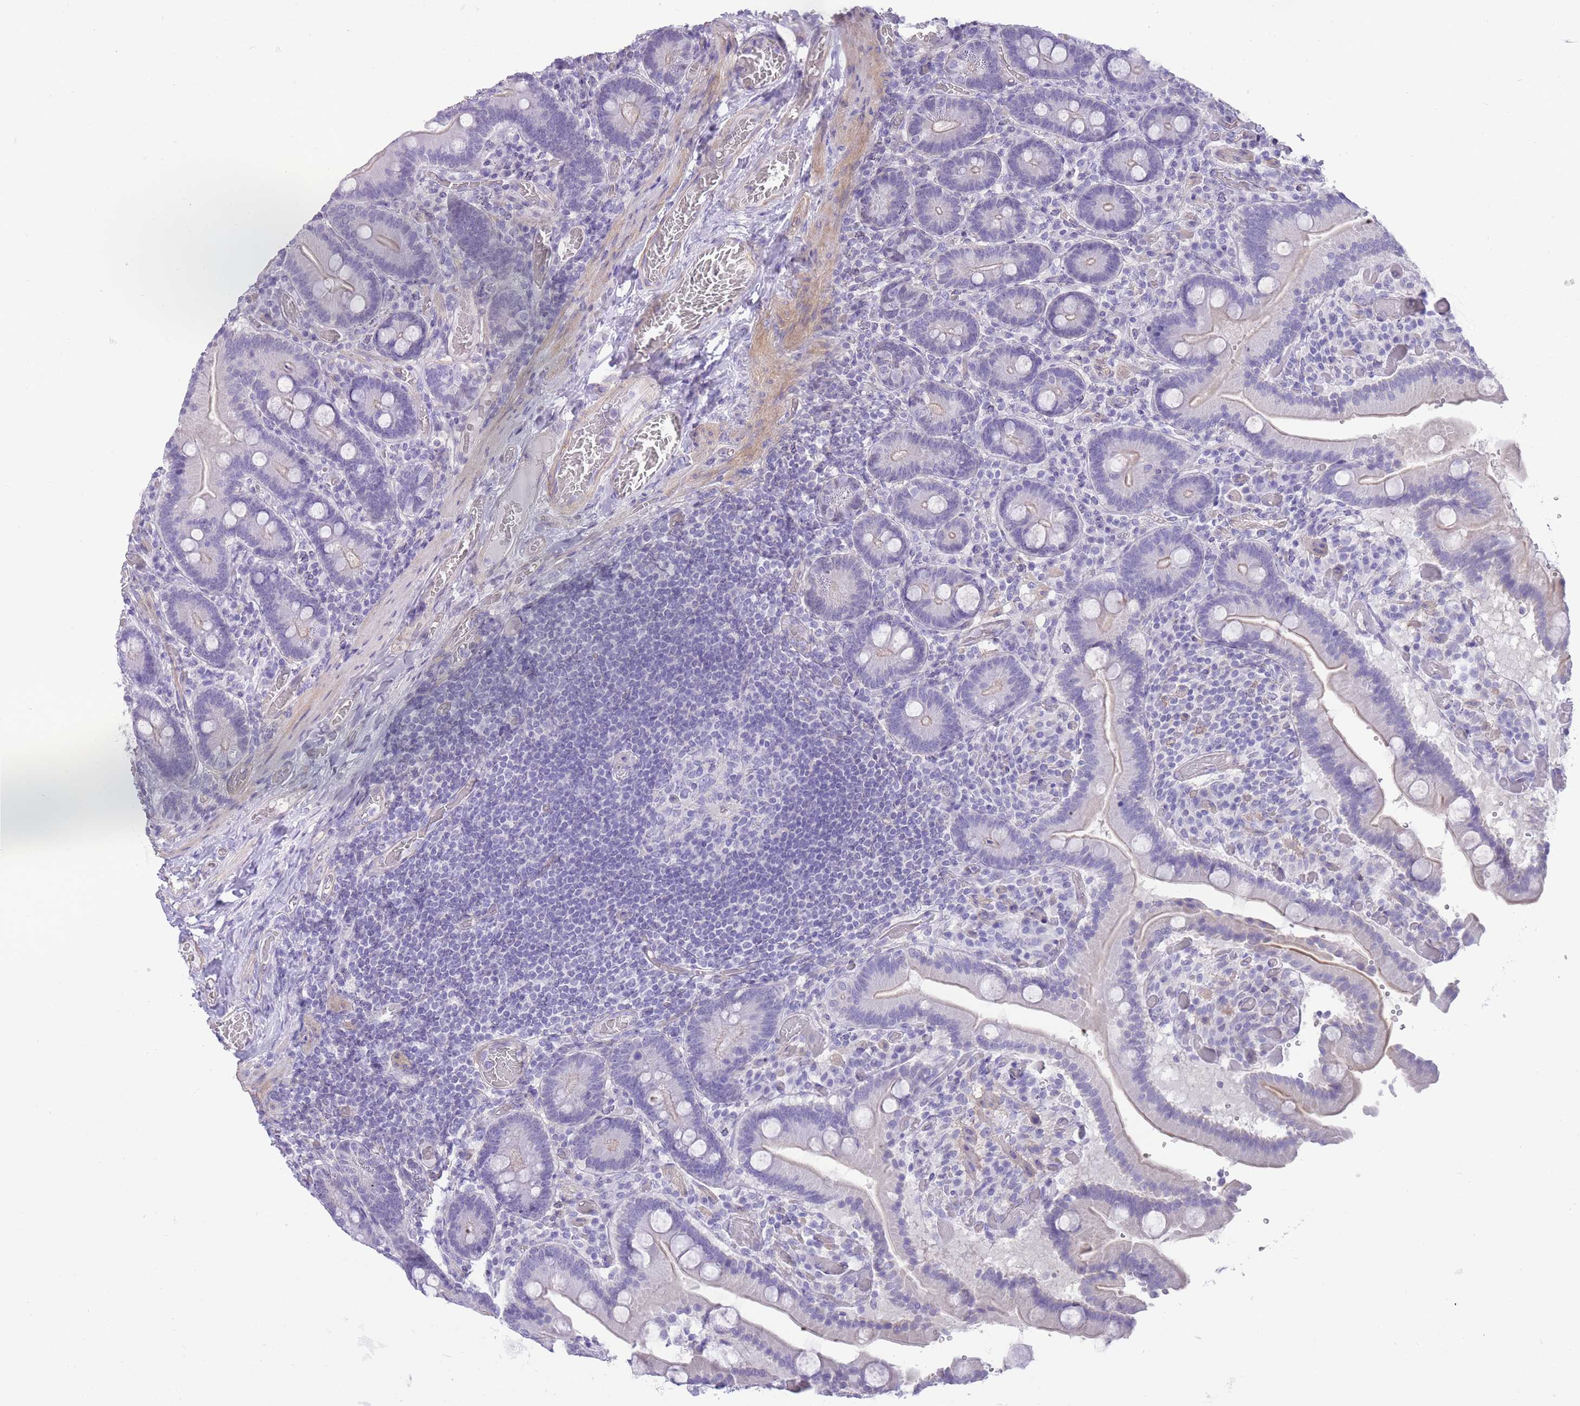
{"staining": {"intensity": "negative", "quantity": "none", "location": "none"}, "tissue": "duodenum", "cell_type": "Glandular cells", "image_type": "normal", "snomed": [{"axis": "morphology", "description": "Normal tissue, NOS"}, {"axis": "topography", "description": "Duodenum"}], "caption": "Immunohistochemical staining of benign human duodenum reveals no significant positivity in glandular cells. (DAB immunohistochemistry (IHC) visualized using brightfield microscopy, high magnification).", "gene": "OR11H12", "patient": {"sex": "female", "age": 62}}